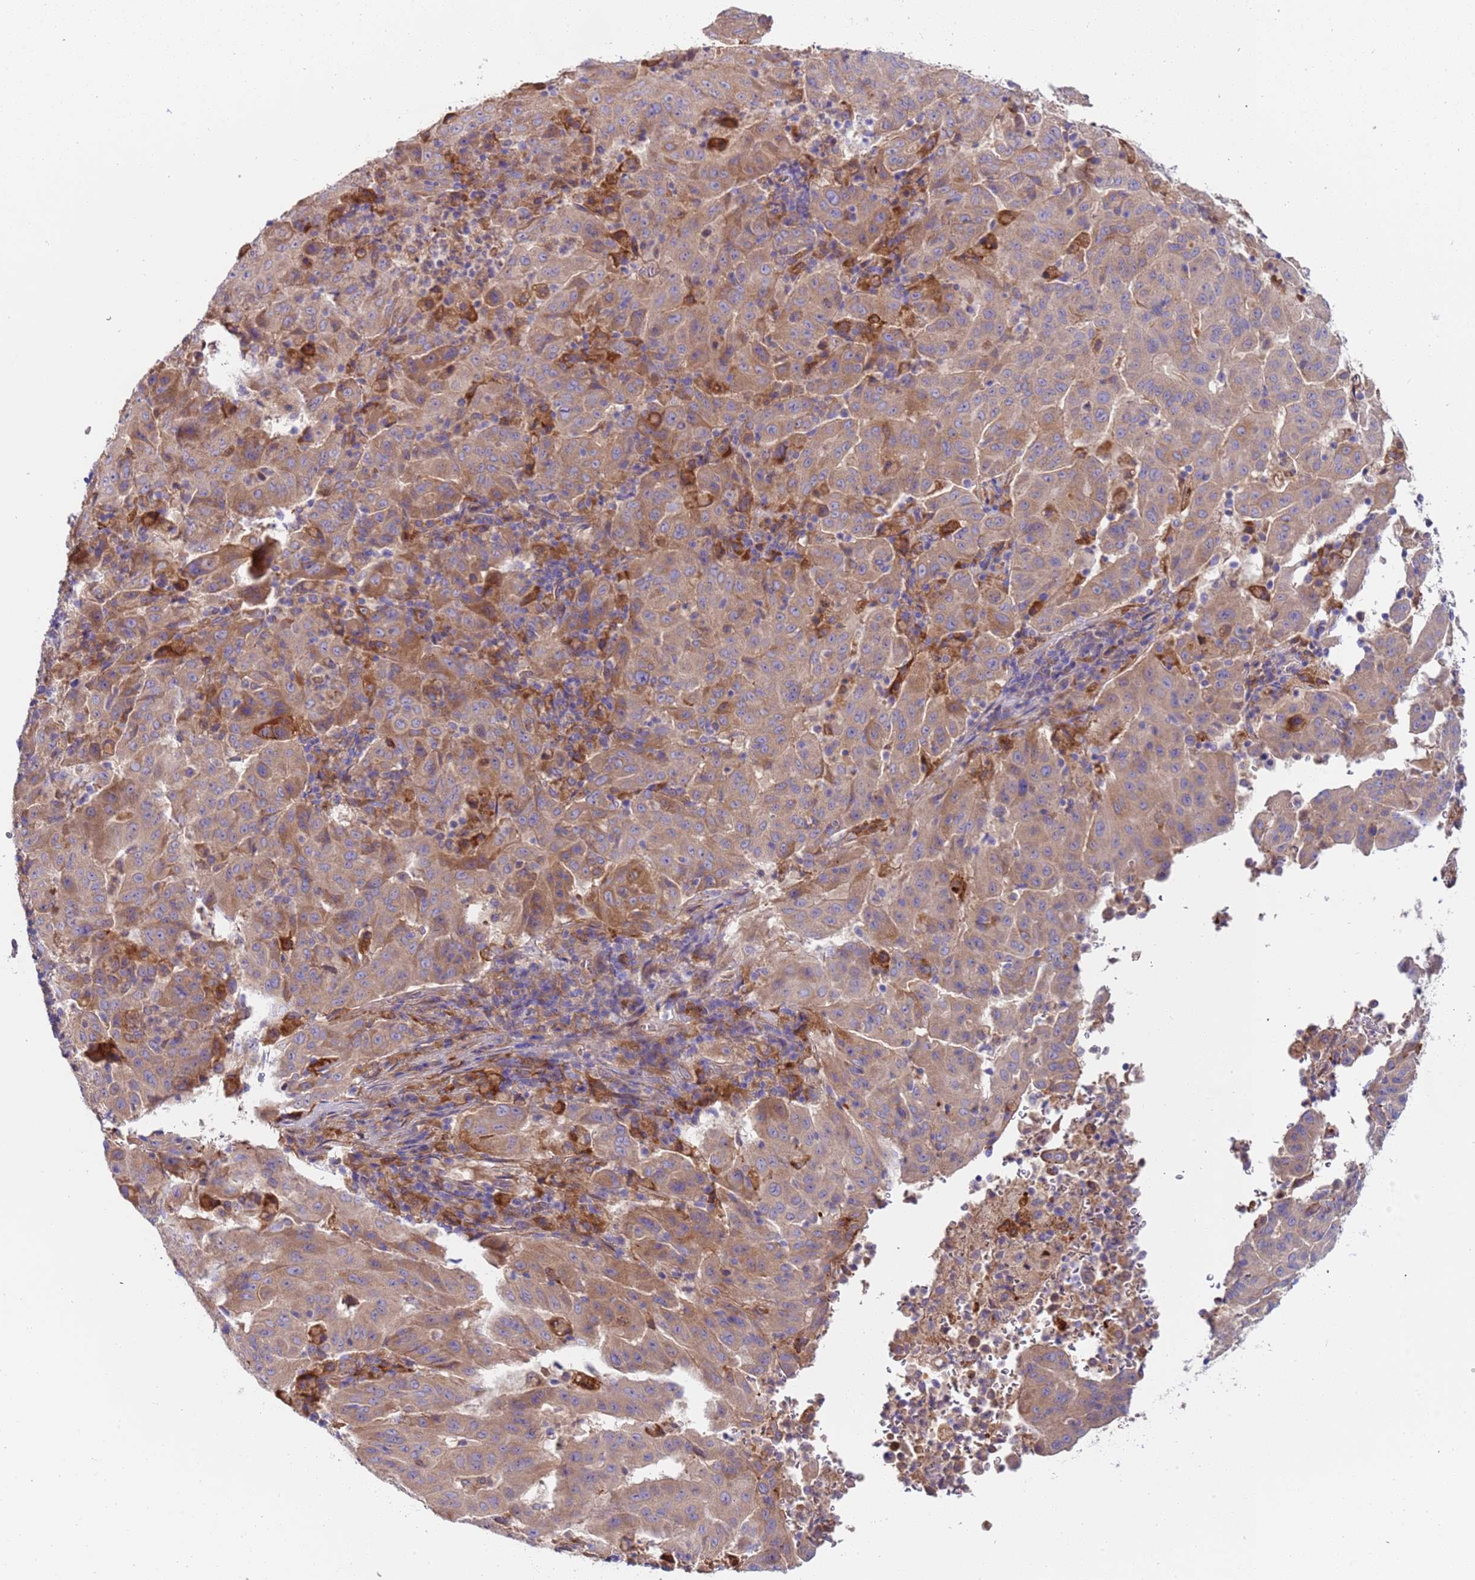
{"staining": {"intensity": "moderate", "quantity": ">75%", "location": "cytoplasmic/membranous"}, "tissue": "pancreatic cancer", "cell_type": "Tumor cells", "image_type": "cancer", "snomed": [{"axis": "morphology", "description": "Adenocarcinoma, NOS"}, {"axis": "topography", "description": "Pancreas"}], "caption": "Protein staining demonstrates moderate cytoplasmic/membranous staining in approximately >75% of tumor cells in adenocarcinoma (pancreatic).", "gene": "PAQR7", "patient": {"sex": "male", "age": 63}}